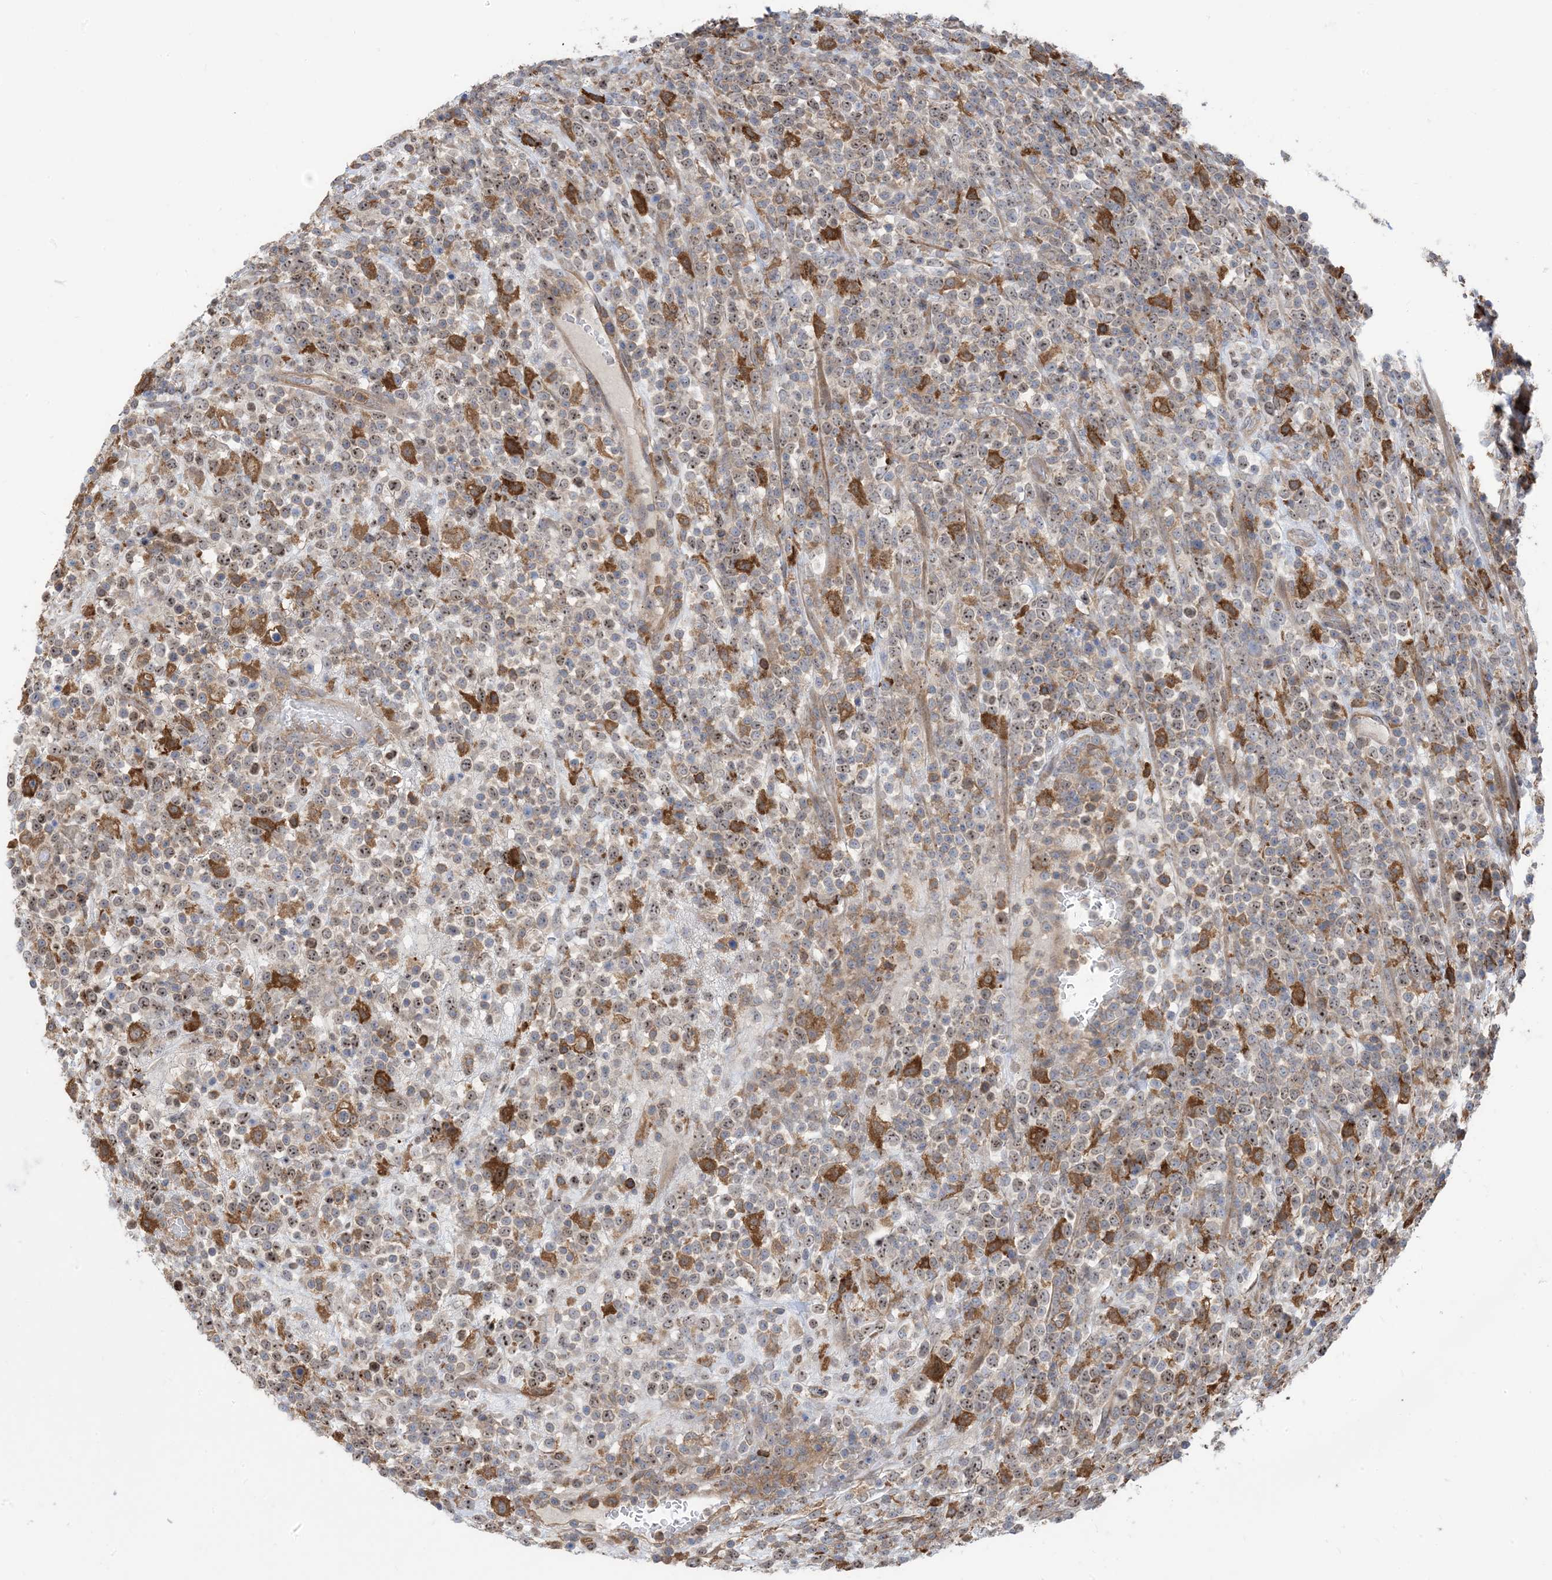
{"staining": {"intensity": "weak", "quantity": "25%-75%", "location": "nuclear"}, "tissue": "lymphoma", "cell_type": "Tumor cells", "image_type": "cancer", "snomed": [{"axis": "morphology", "description": "Malignant lymphoma, non-Hodgkin's type, High grade"}, {"axis": "topography", "description": "Colon"}], "caption": "This photomicrograph demonstrates IHC staining of high-grade malignant lymphoma, non-Hodgkin's type, with low weak nuclear expression in about 25%-75% of tumor cells.", "gene": "HS1BP3", "patient": {"sex": "female", "age": 53}}